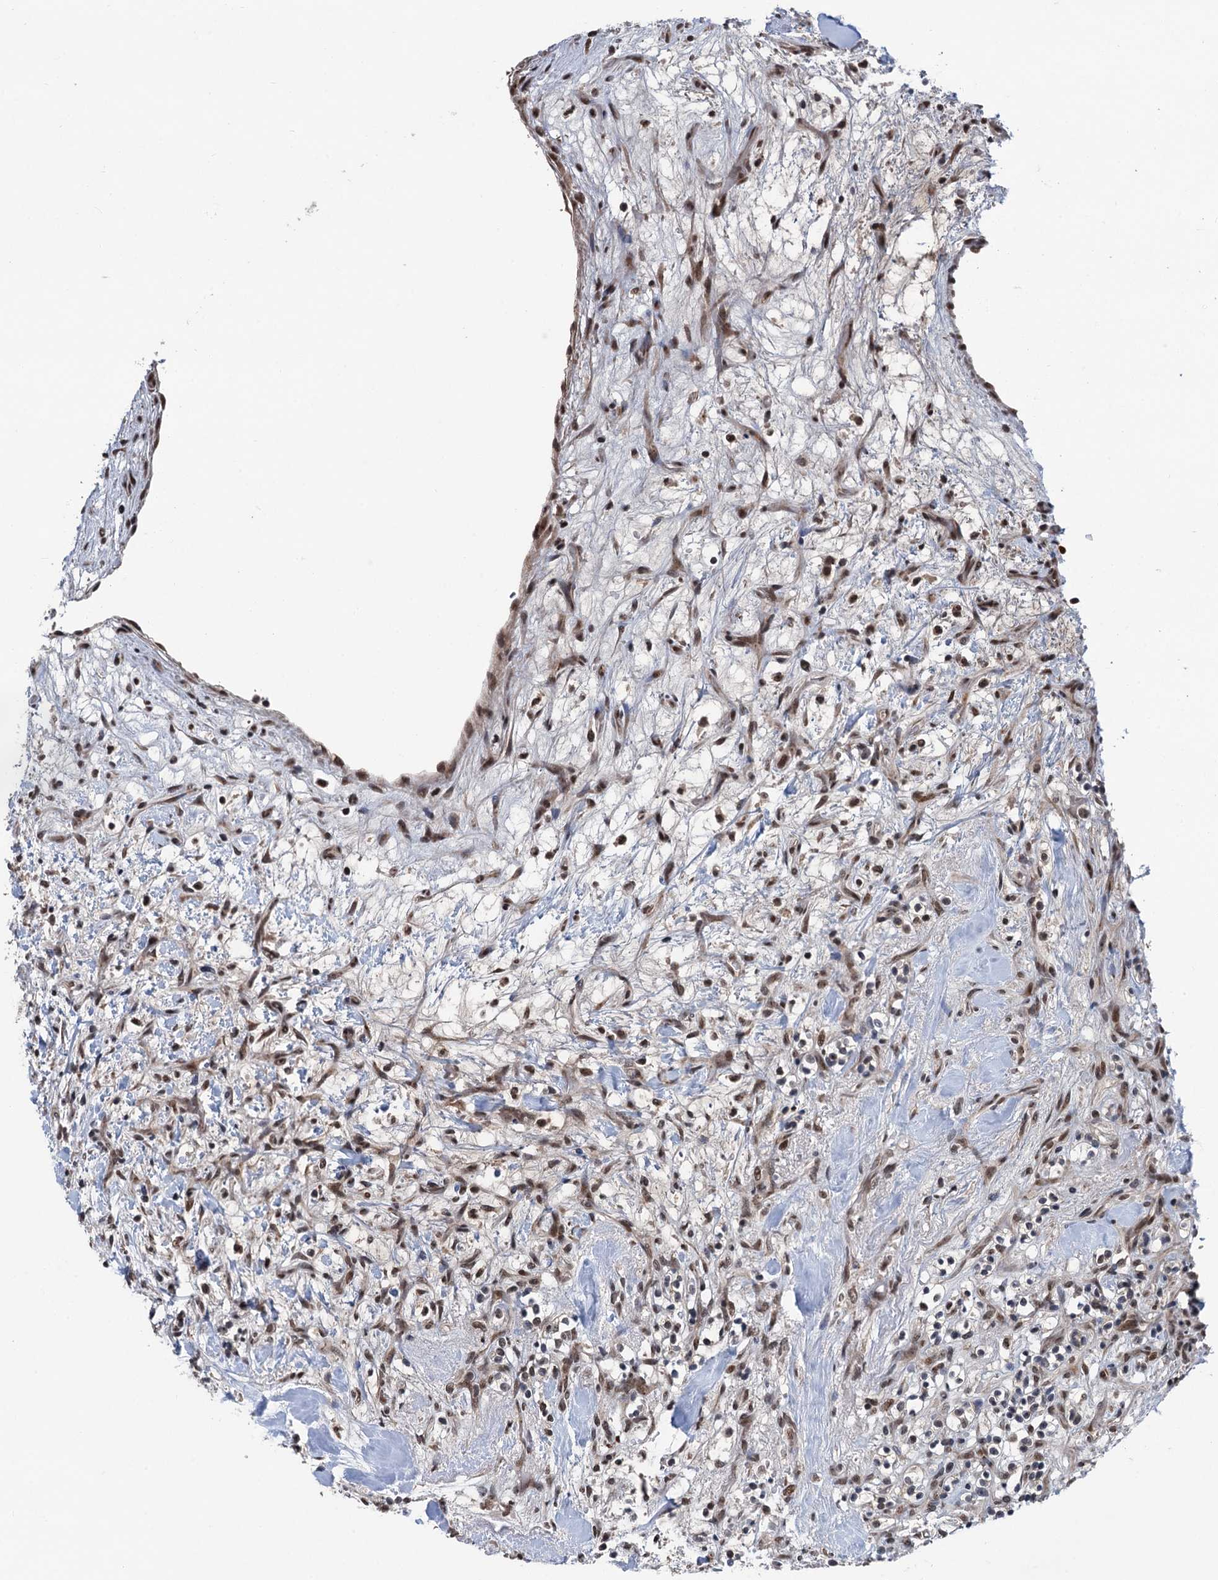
{"staining": {"intensity": "moderate", "quantity": "<25%", "location": "nuclear"}, "tissue": "renal cancer", "cell_type": "Tumor cells", "image_type": "cancer", "snomed": [{"axis": "morphology", "description": "Adenocarcinoma, NOS"}, {"axis": "topography", "description": "Kidney"}], "caption": "The histopathology image shows staining of adenocarcinoma (renal), revealing moderate nuclear protein staining (brown color) within tumor cells.", "gene": "RASSF4", "patient": {"sex": "male", "age": 77}}